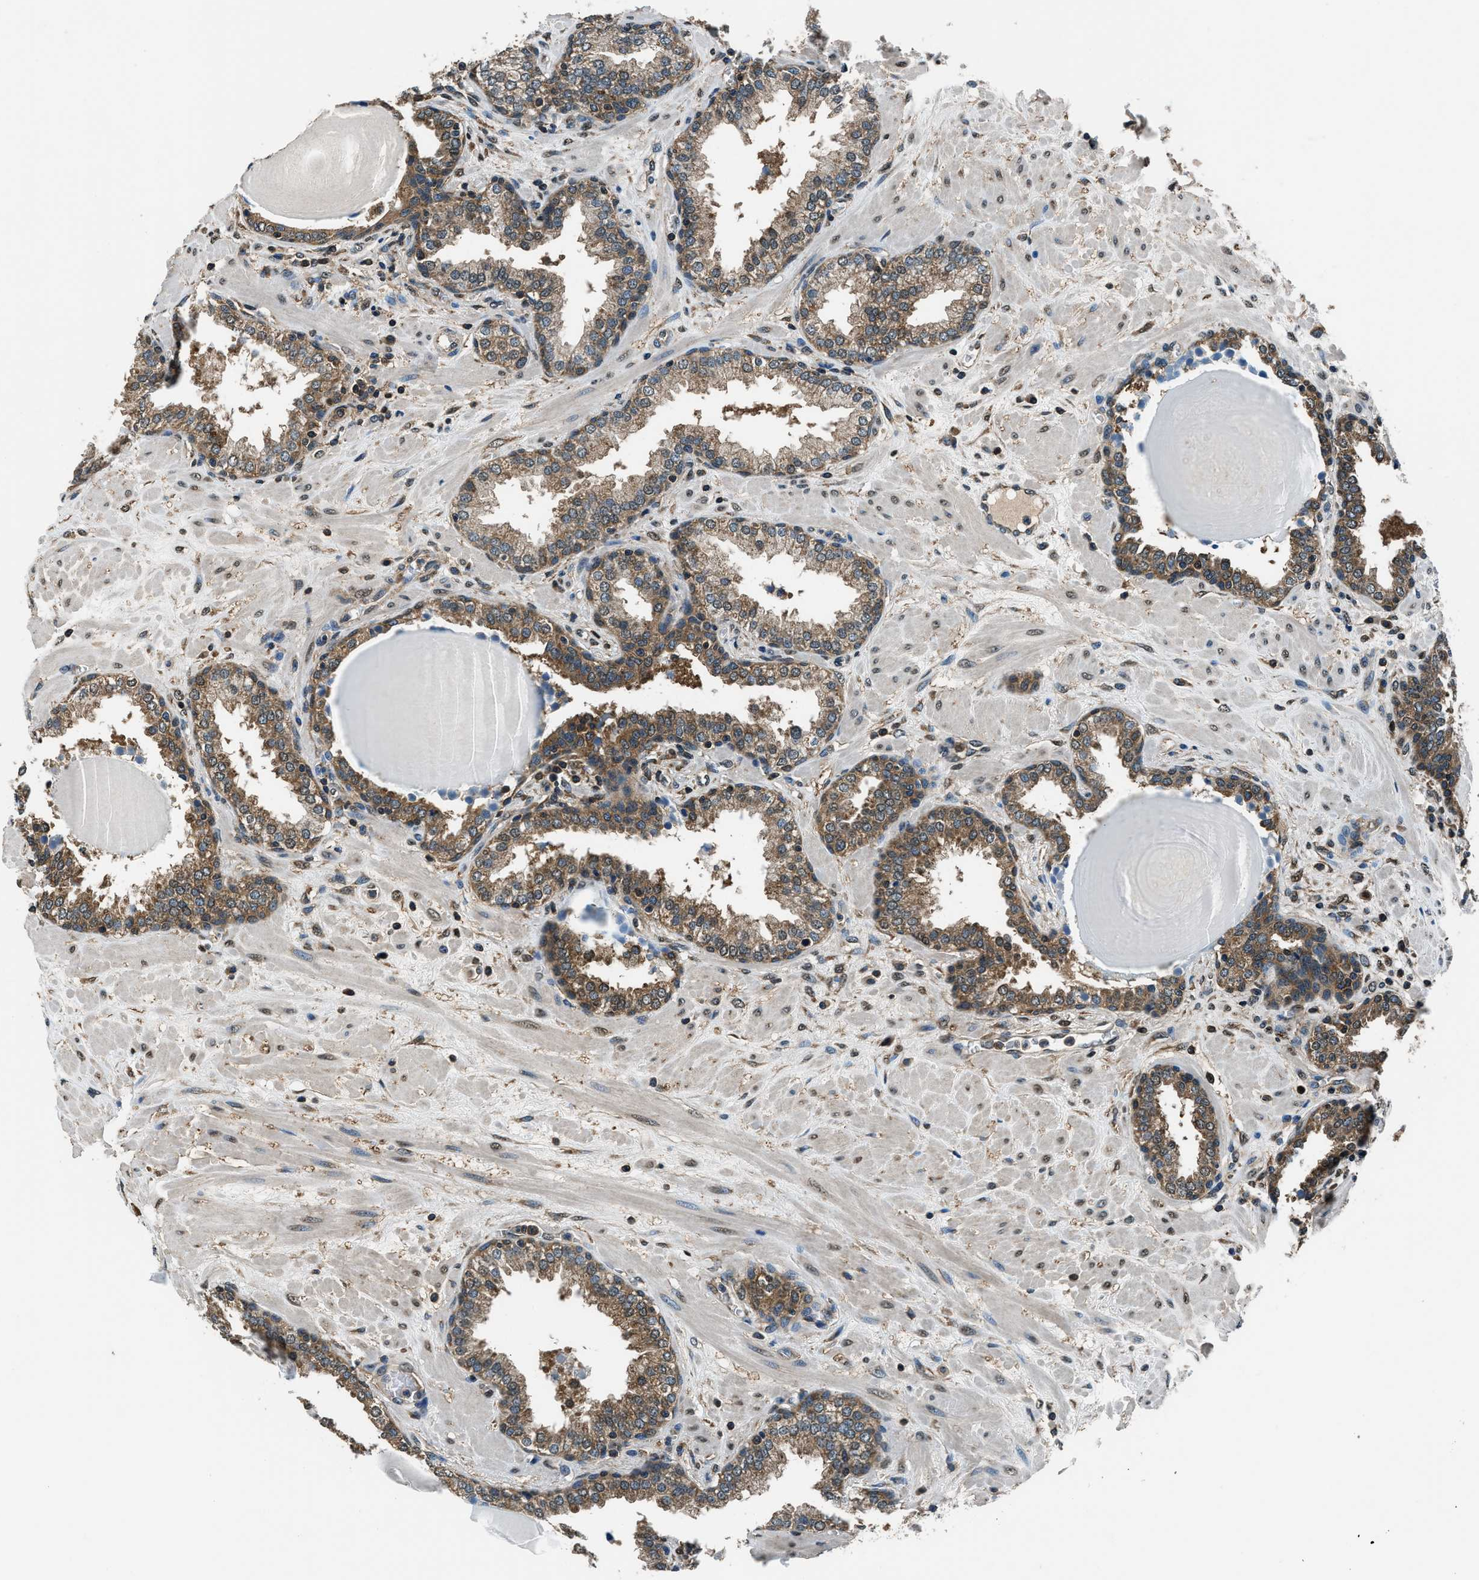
{"staining": {"intensity": "moderate", "quantity": ">75%", "location": "cytoplasmic/membranous"}, "tissue": "prostate", "cell_type": "Glandular cells", "image_type": "normal", "snomed": [{"axis": "morphology", "description": "Normal tissue, NOS"}, {"axis": "topography", "description": "Prostate"}], "caption": "A histopathology image showing moderate cytoplasmic/membranous positivity in approximately >75% of glandular cells in benign prostate, as visualized by brown immunohistochemical staining.", "gene": "ARFGAP2", "patient": {"sex": "male", "age": 51}}